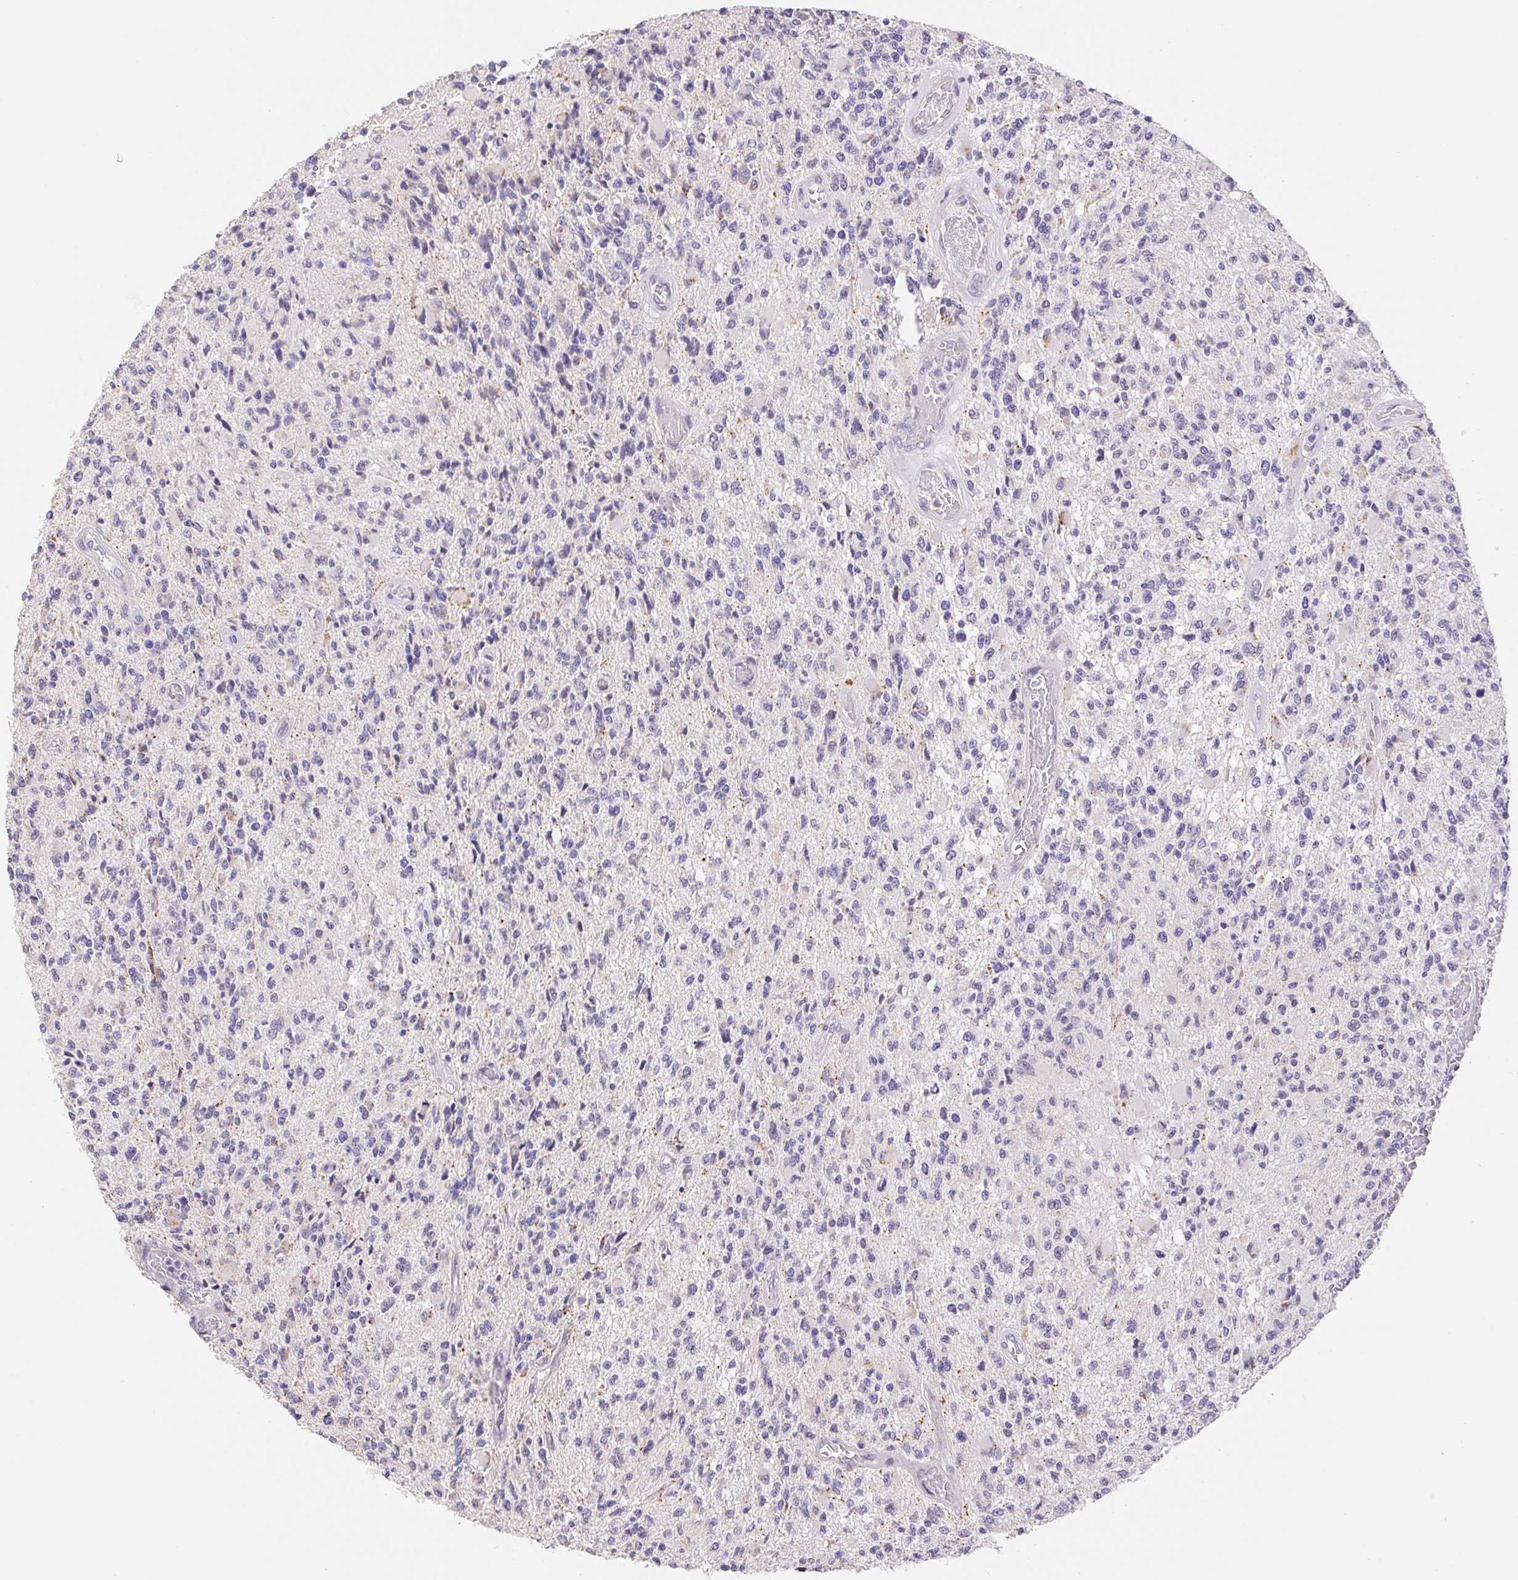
{"staining": {"intensity": "negative", "quantity": "none", "location": "none"}, "tissue": "glioma", "cell_type": "Tumor cells", "image_type": "cancer", "snomed": [{"axis": "morphology", "description": "Glioma, malignant, High grade"}, {"axis": "topography", "description": "Brain"}], "caption": "This is an immunohistochemistry (IHC) image of glioma. There is no positivity in tumor cells.", "gene": "FKBP6", "patient": {"sex": "female", "age": 63}}